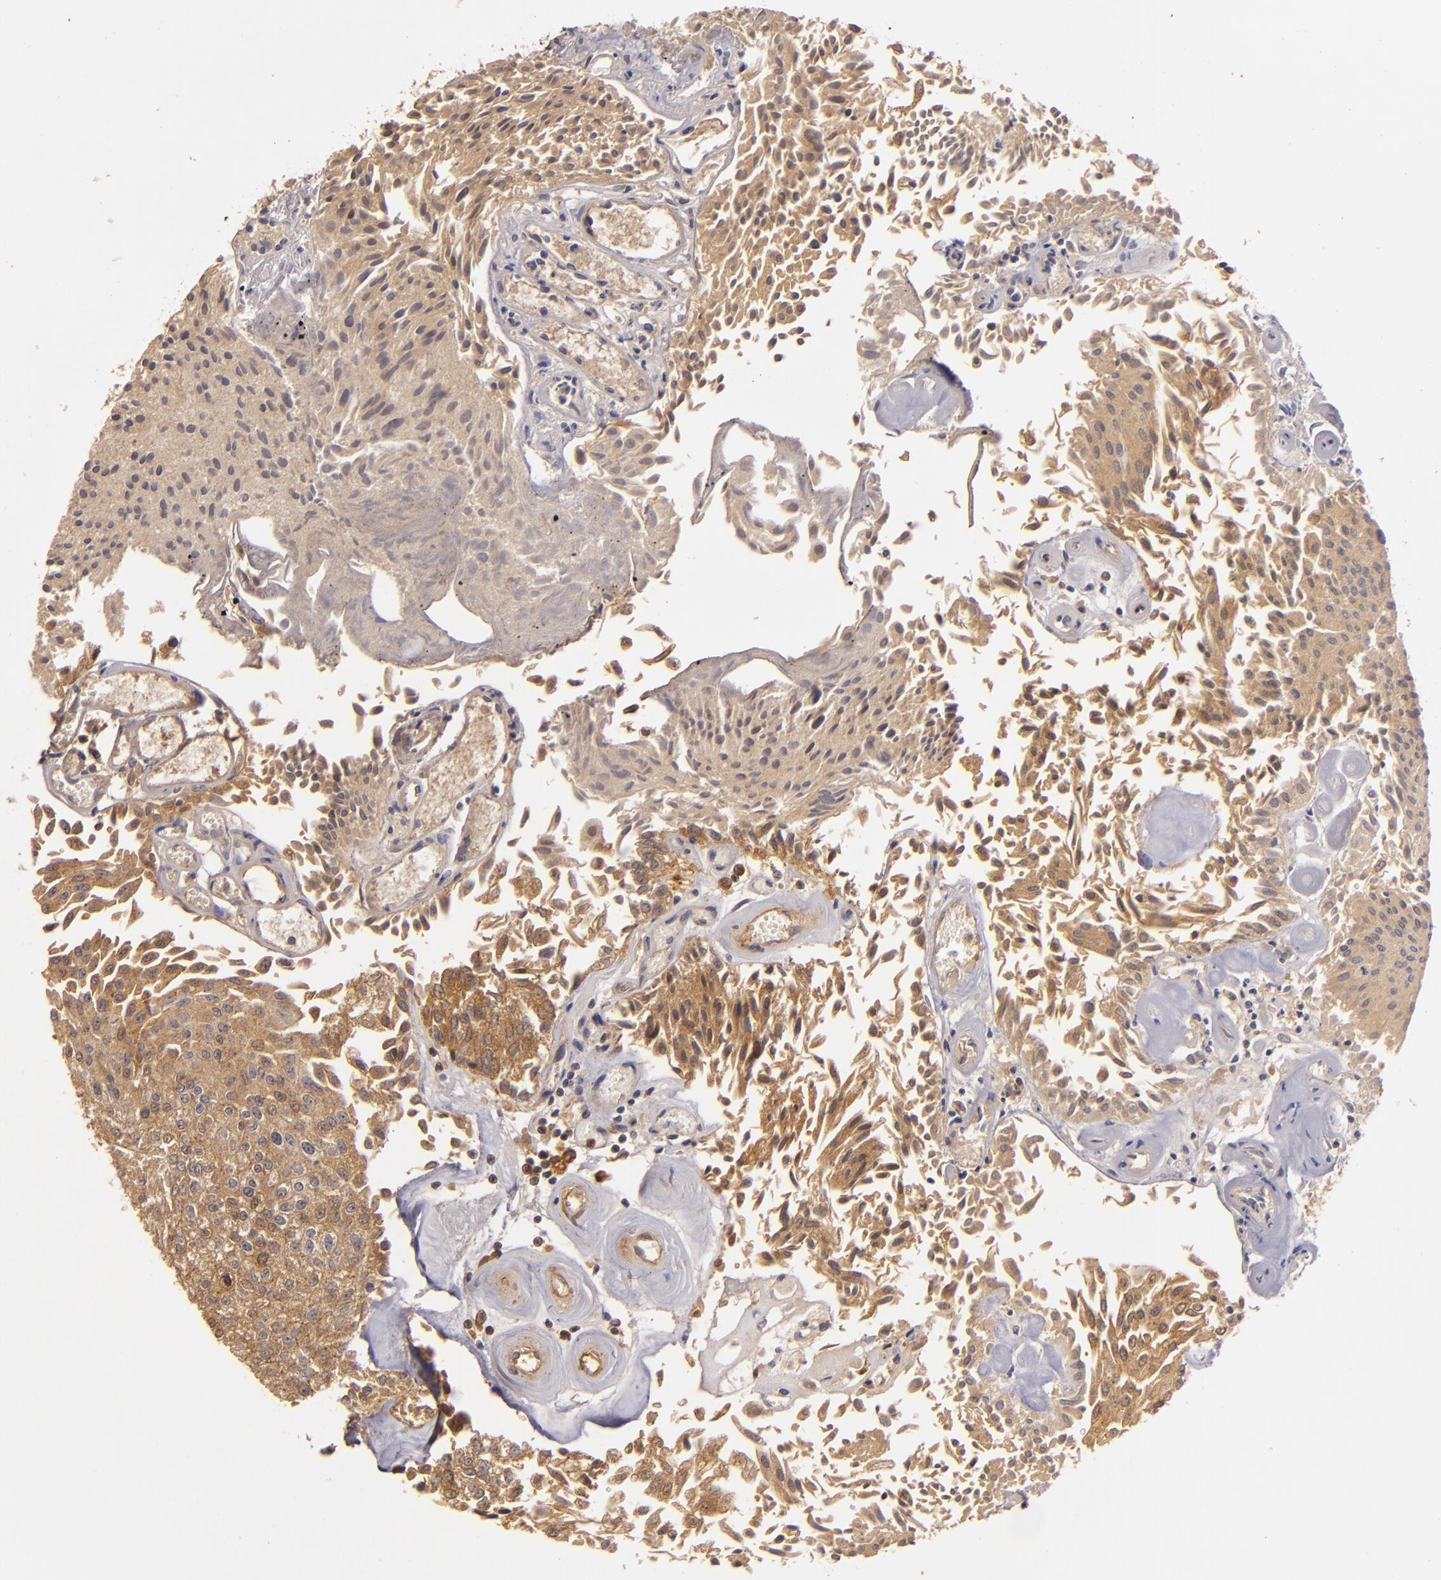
{"staining": {"intensity": "strong", "quantity": ">75%", "location": "cytoplasmic/membranous"}, "tissue": "urothelial cancer", "cell_type": "Tumor cells", "image_type": "cancer", "snomed": [{"axis": "morphology", "description": "Urothelial carcinoma, Low grade"}, {"axis": "topography", "description": "Urinary bladder"}], "caption": "Urothelial cancer was stained to show a protein in brown. There is high levels of strong cytoplasmic/membranous expression in approximately >75% of tumor cells. The staining is performed using DAB brown chromogen to label protein expression. The nuclei are counter-stained blue using hematoxylin.", "gene": "PRKCD", "patient": {"sex": "male", "age": 86}}